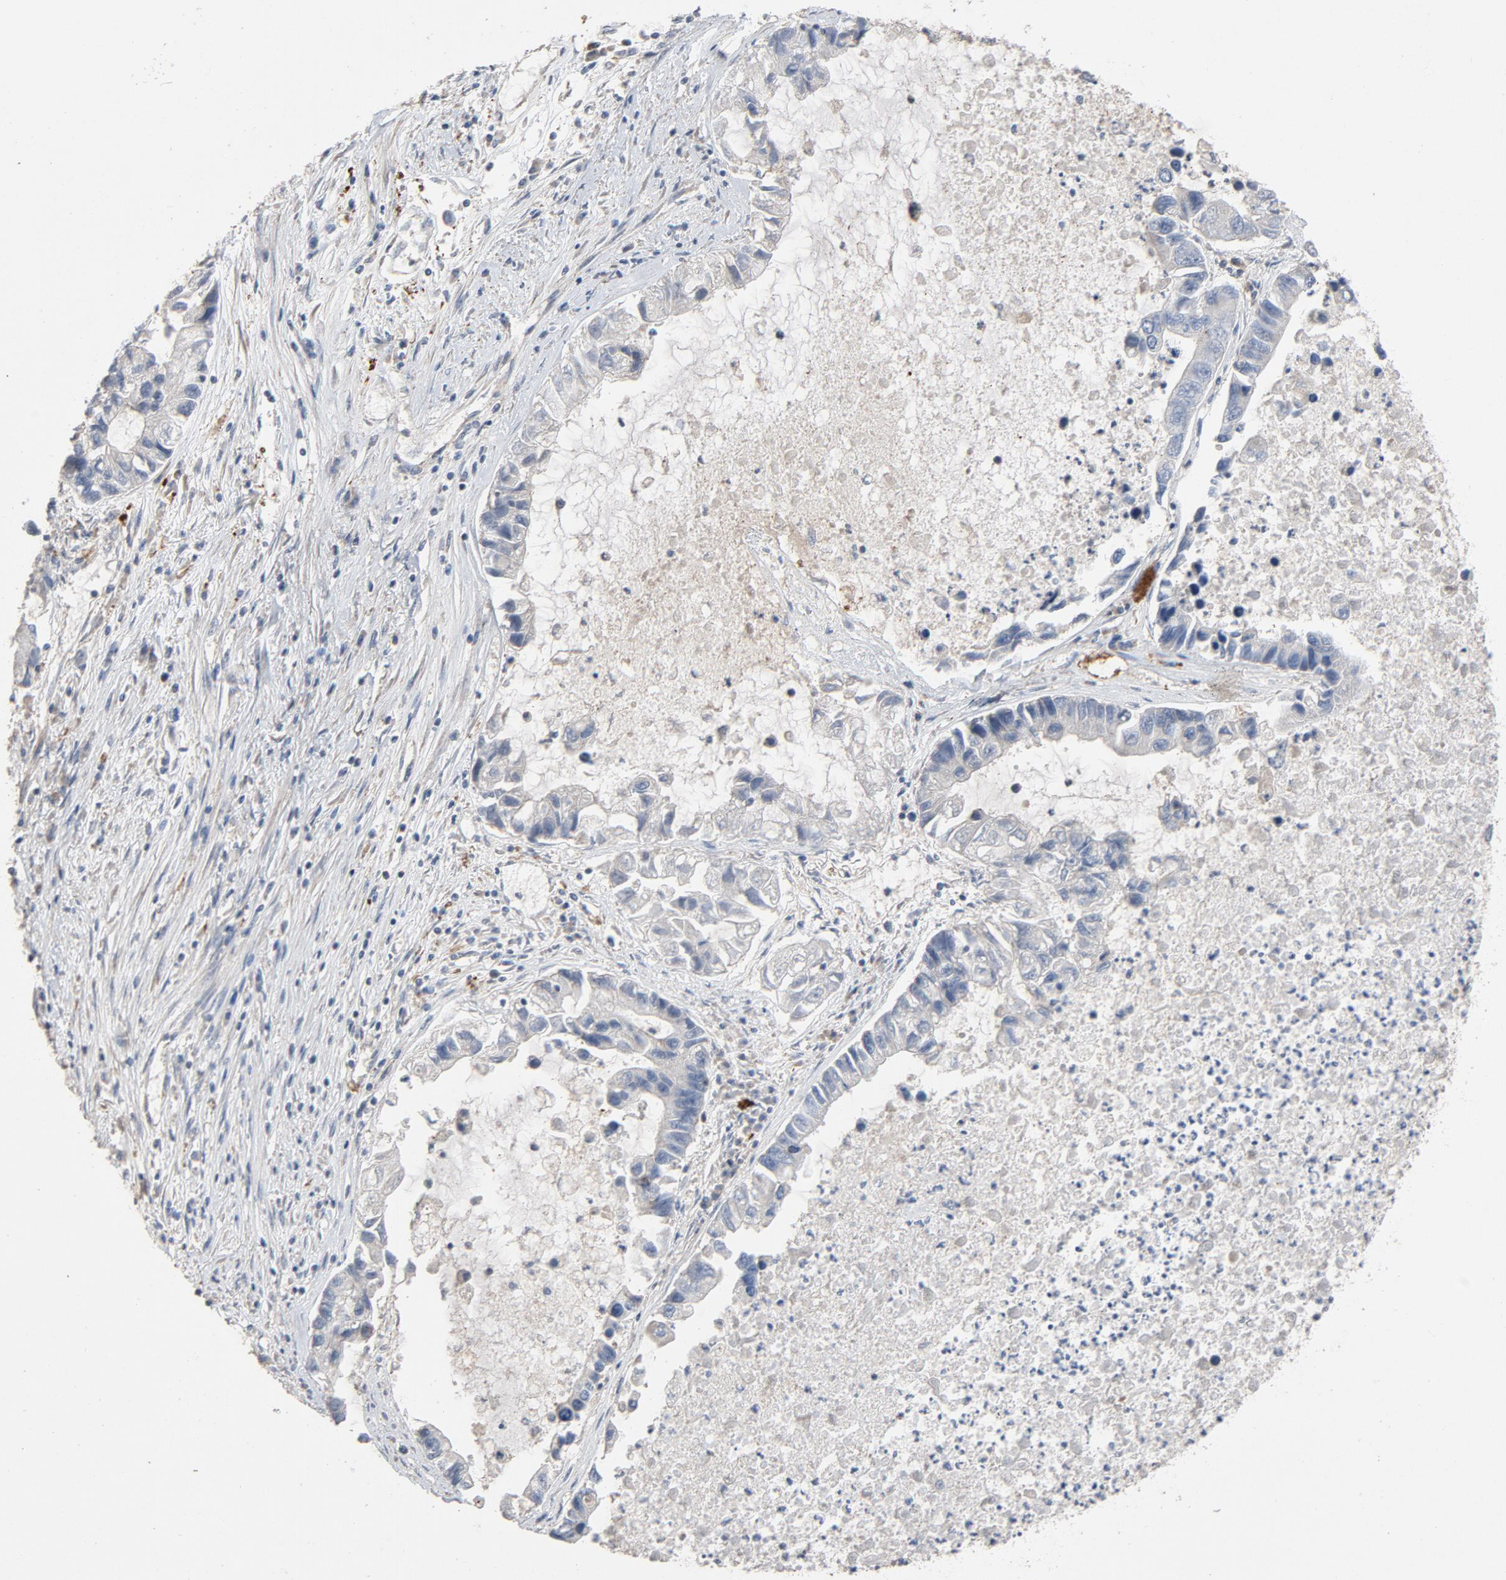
{"staining": {"intensity": "negative", "quantity": "none", "location": "none"}, "tissue": "lung cancer", "cell_type": "Tumor cells", "image_type": "cancer", "snomed": [{"axis": "morphology", "description": "Adenocarcinoma, NOS"}, {"axis": "topography", "description": "Lung"}], "caption": "This is an immunohistochemistry photomicrograph of human adenocarcinoma (lung). There is no positivity in tumor cells.", "gene": "CDK6", "patient": {"sex": "female", "age": 51}}